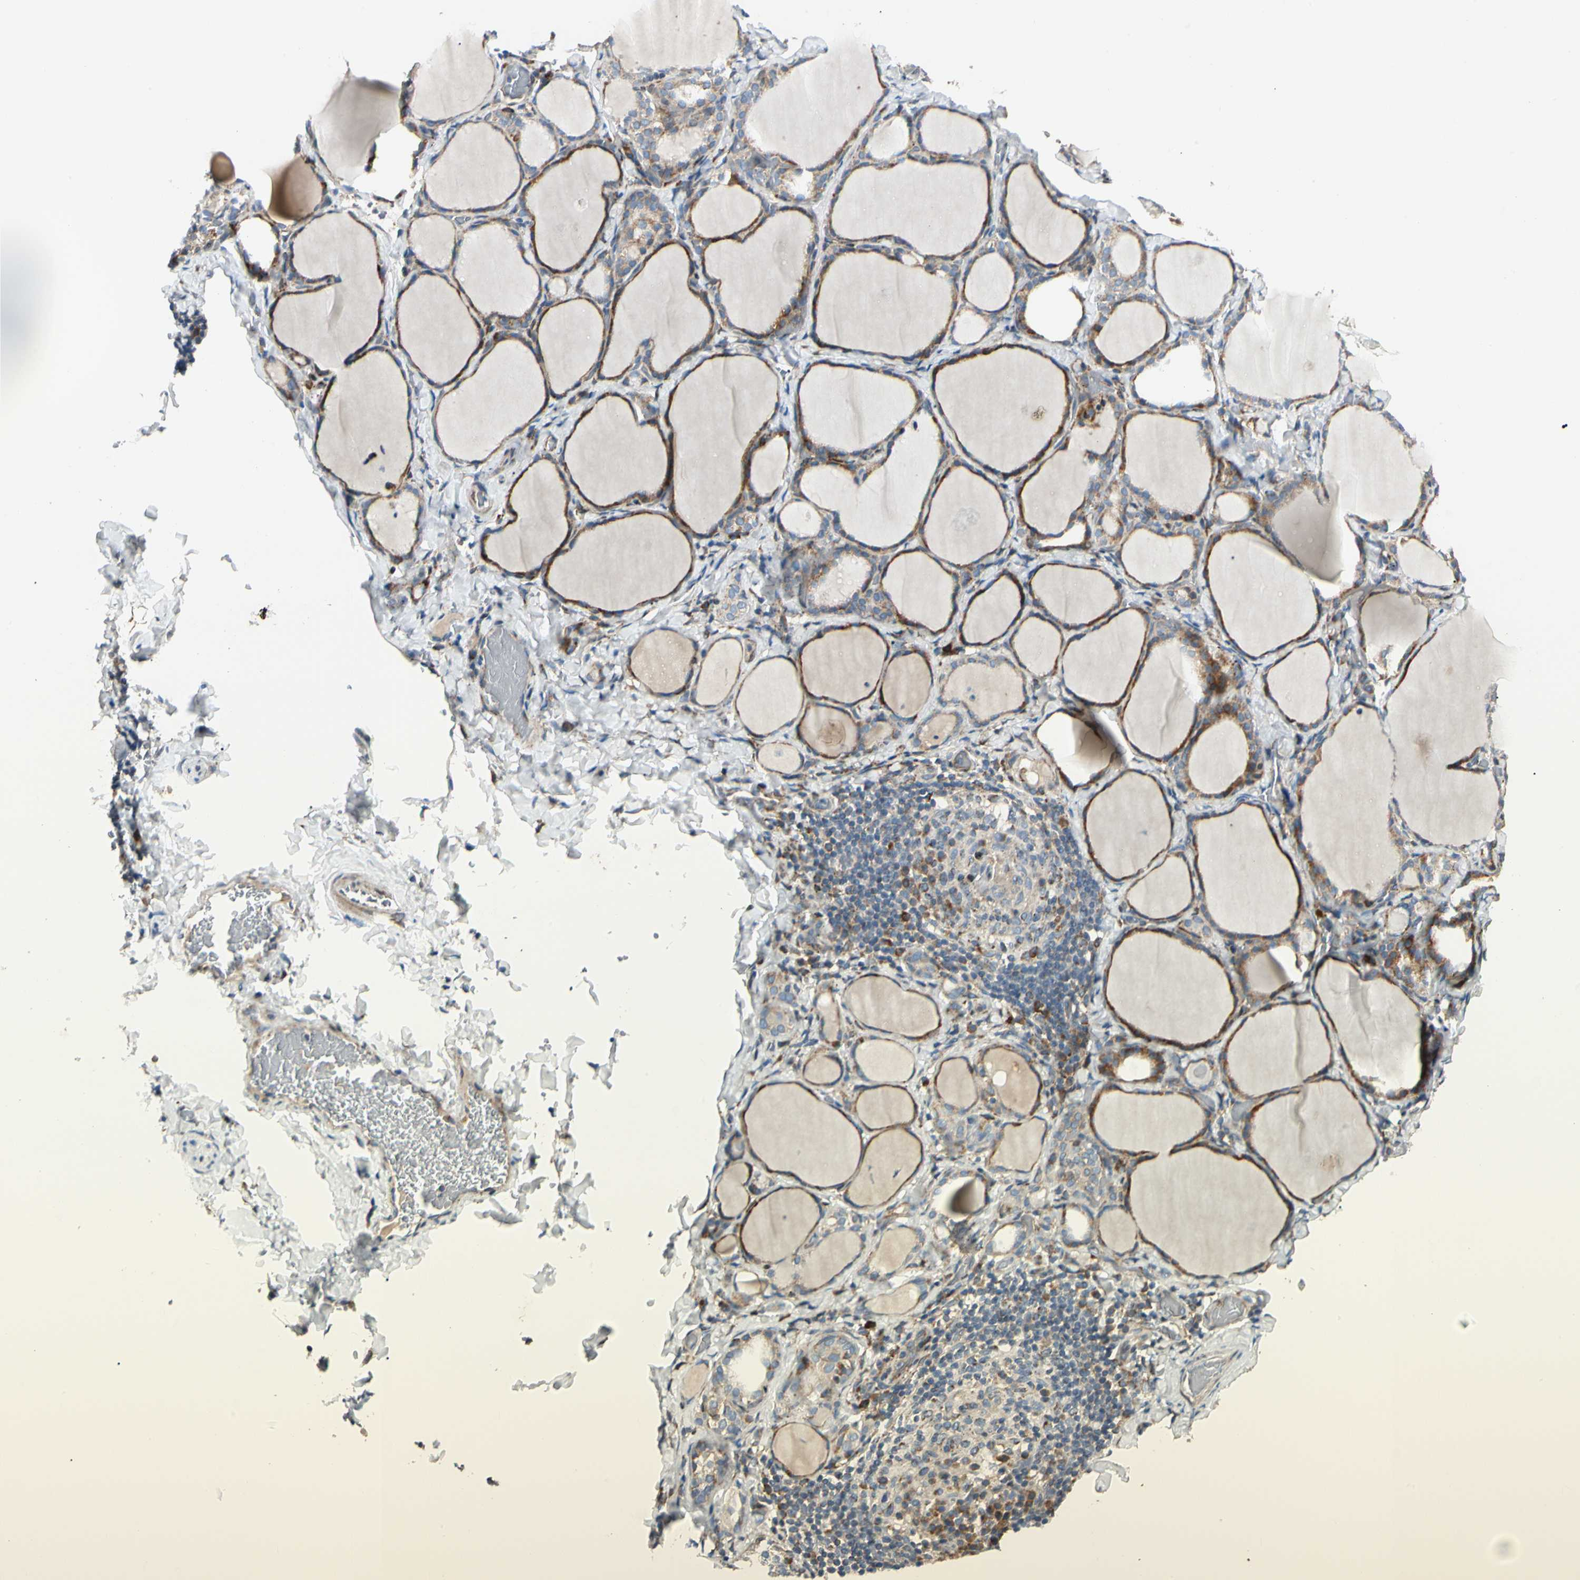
{"staining": {"intensity": "weak", "quantity": ">75%", "location": "cytoplasmic/membranous"}, "tissue": "thyroid gland", "cell_type": "Glandular cells", "image_type": "normal", "snomed": [{"axis": "morphology", "description": "Normal tissue, NOS"}, {"axis": "morphology", "description": "Papillary adenocarcinoma, NOS"}, {"axis": "topography", "description": "Thyroid gland"}], "caption": "This is an image of immunohistochemistry (IHC) staining of unremarkable thyroid gland, which shows weak expression in the cytoplasmic/membranous of glandular cells.", "gene": "MRPL9", "patient": {"sex": "female", "age": 30}}